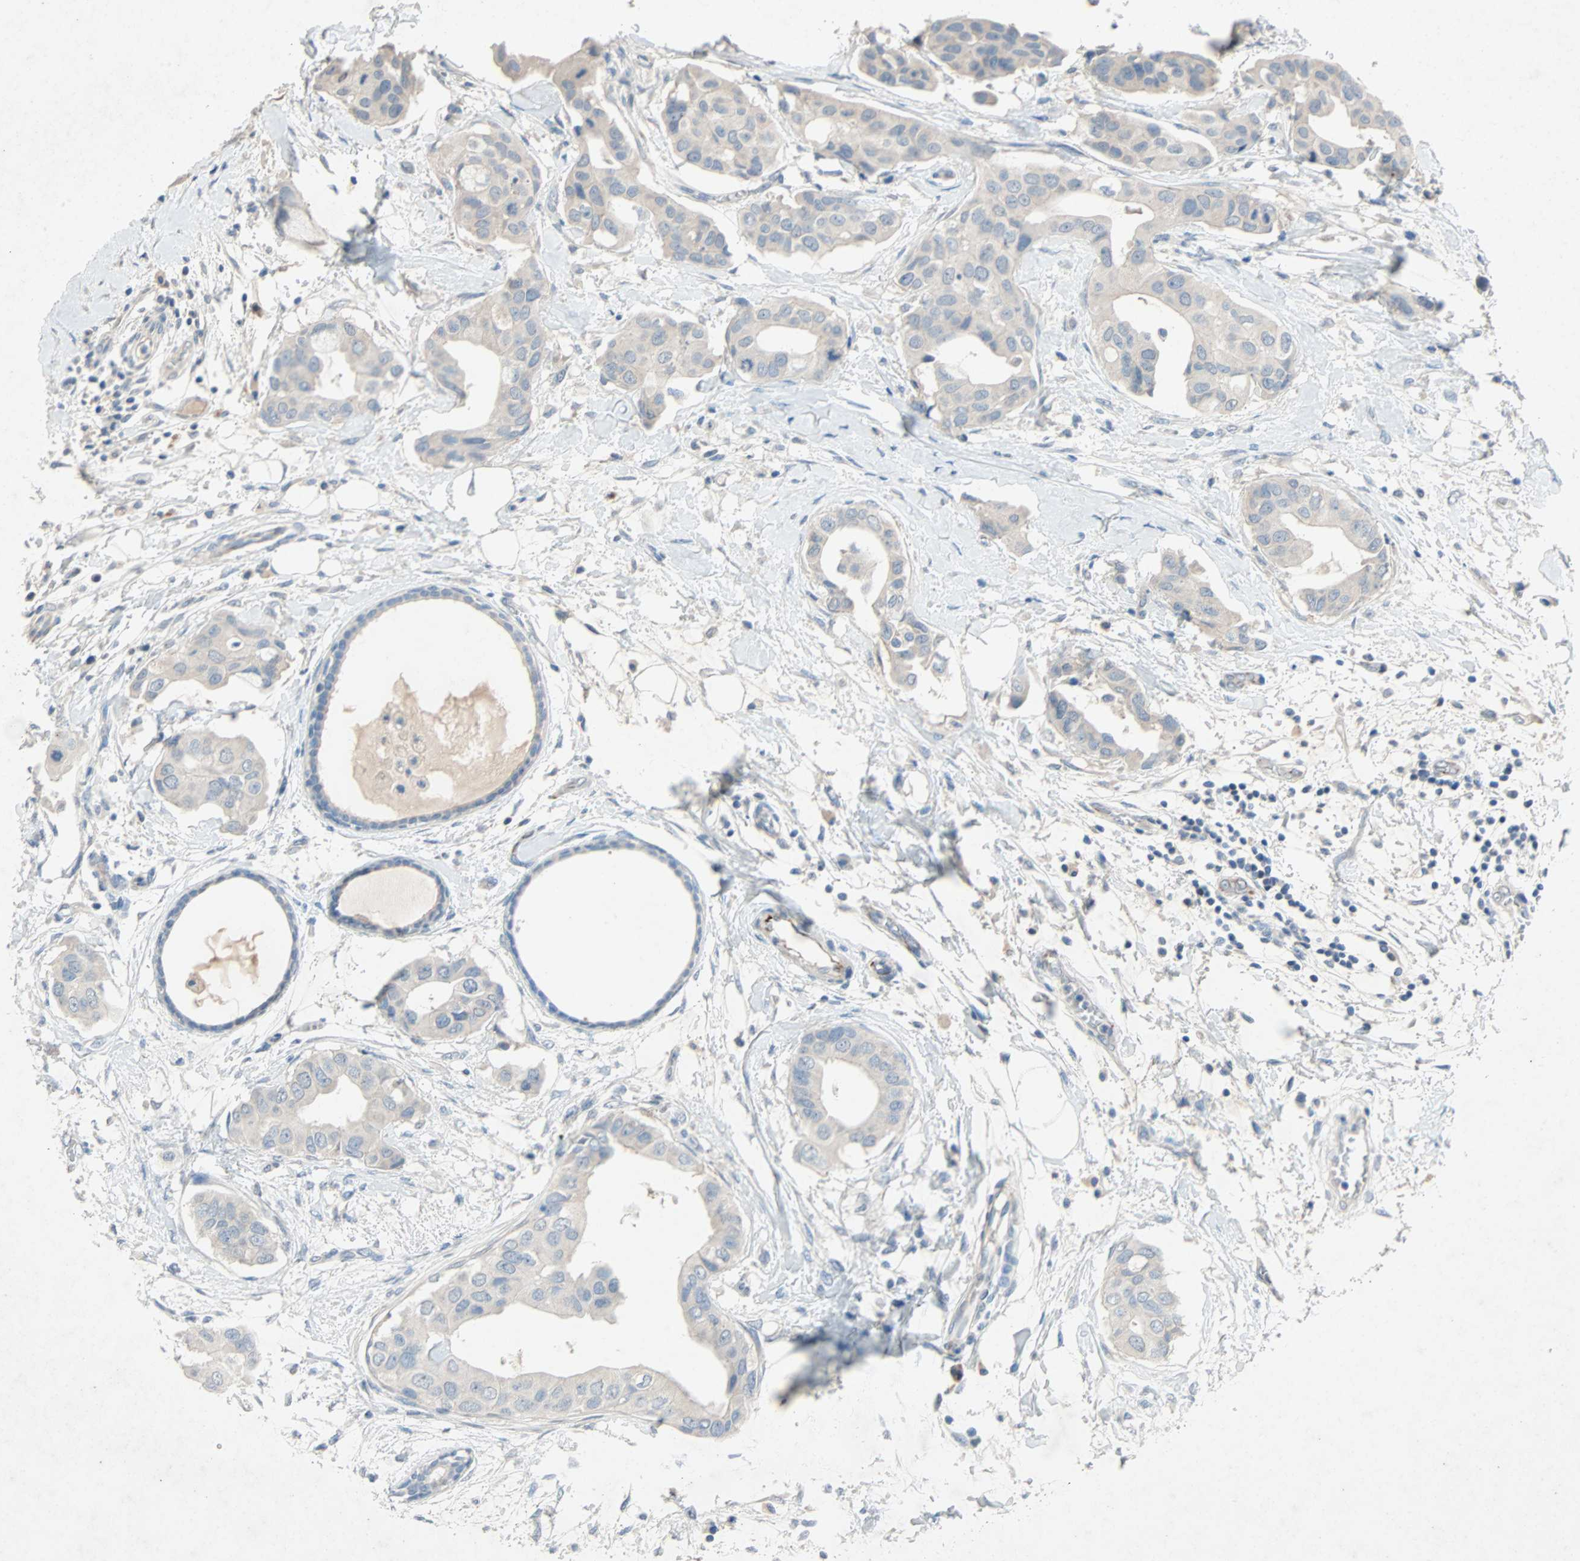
{"staining": {"intensity": "weak", "quantity": ">75%", "location": "cytoplasmic/membranous"}, "tissue": "breast cancer", "cell_type": "Tumor cells", "image_type": "cancer", "snomed": [{"axis": "morphology", "description": "Duct carcinoma"}, {"axis": "topography", "description": "Breast"}], "caption": "Breast cancer stained with a brown dye reveals weak cytoplasmic/membranous positive expression in about >75% of tumor cells.", "gene": "PCDHB2", "patient": {"sex": "female", "age": 40}}